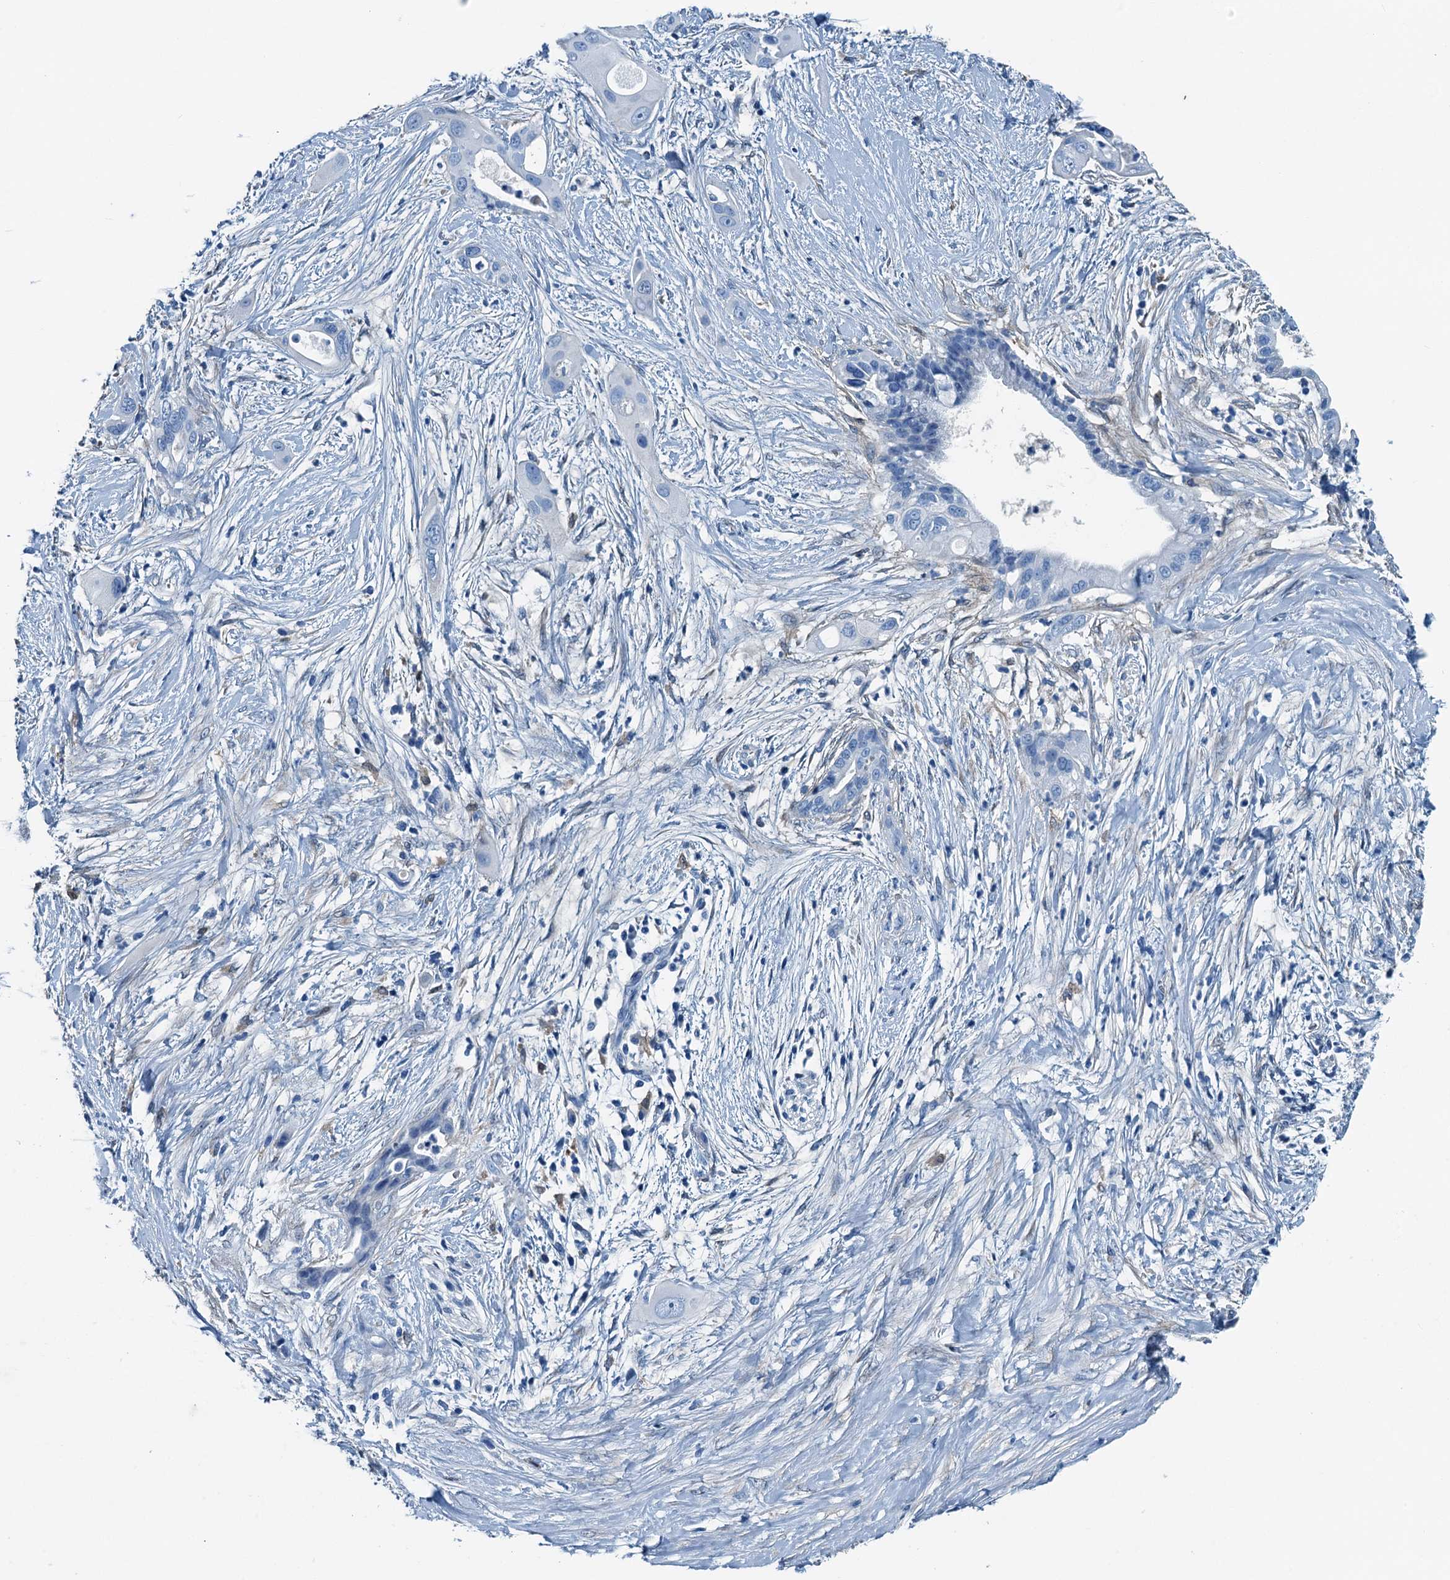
{"staining": {"intensity": "negative", "quantity": "none", "location": "none"}, "tissue": "pancreatic cancer", "cell_type": "Tumor cells", "image_type": "cancer", "snomed": [{"axis": "morphology", "description": "Adenocarcinoma, NOS"}, {"axis": "topography", "description": "Pancreas"}], "caption": "A micrograph of human pancreatic adenocarcinoma is negative for staining in tumor cells.", "gene": "RAB3IL1", "patient": {"sex": "male", "age": 59}}